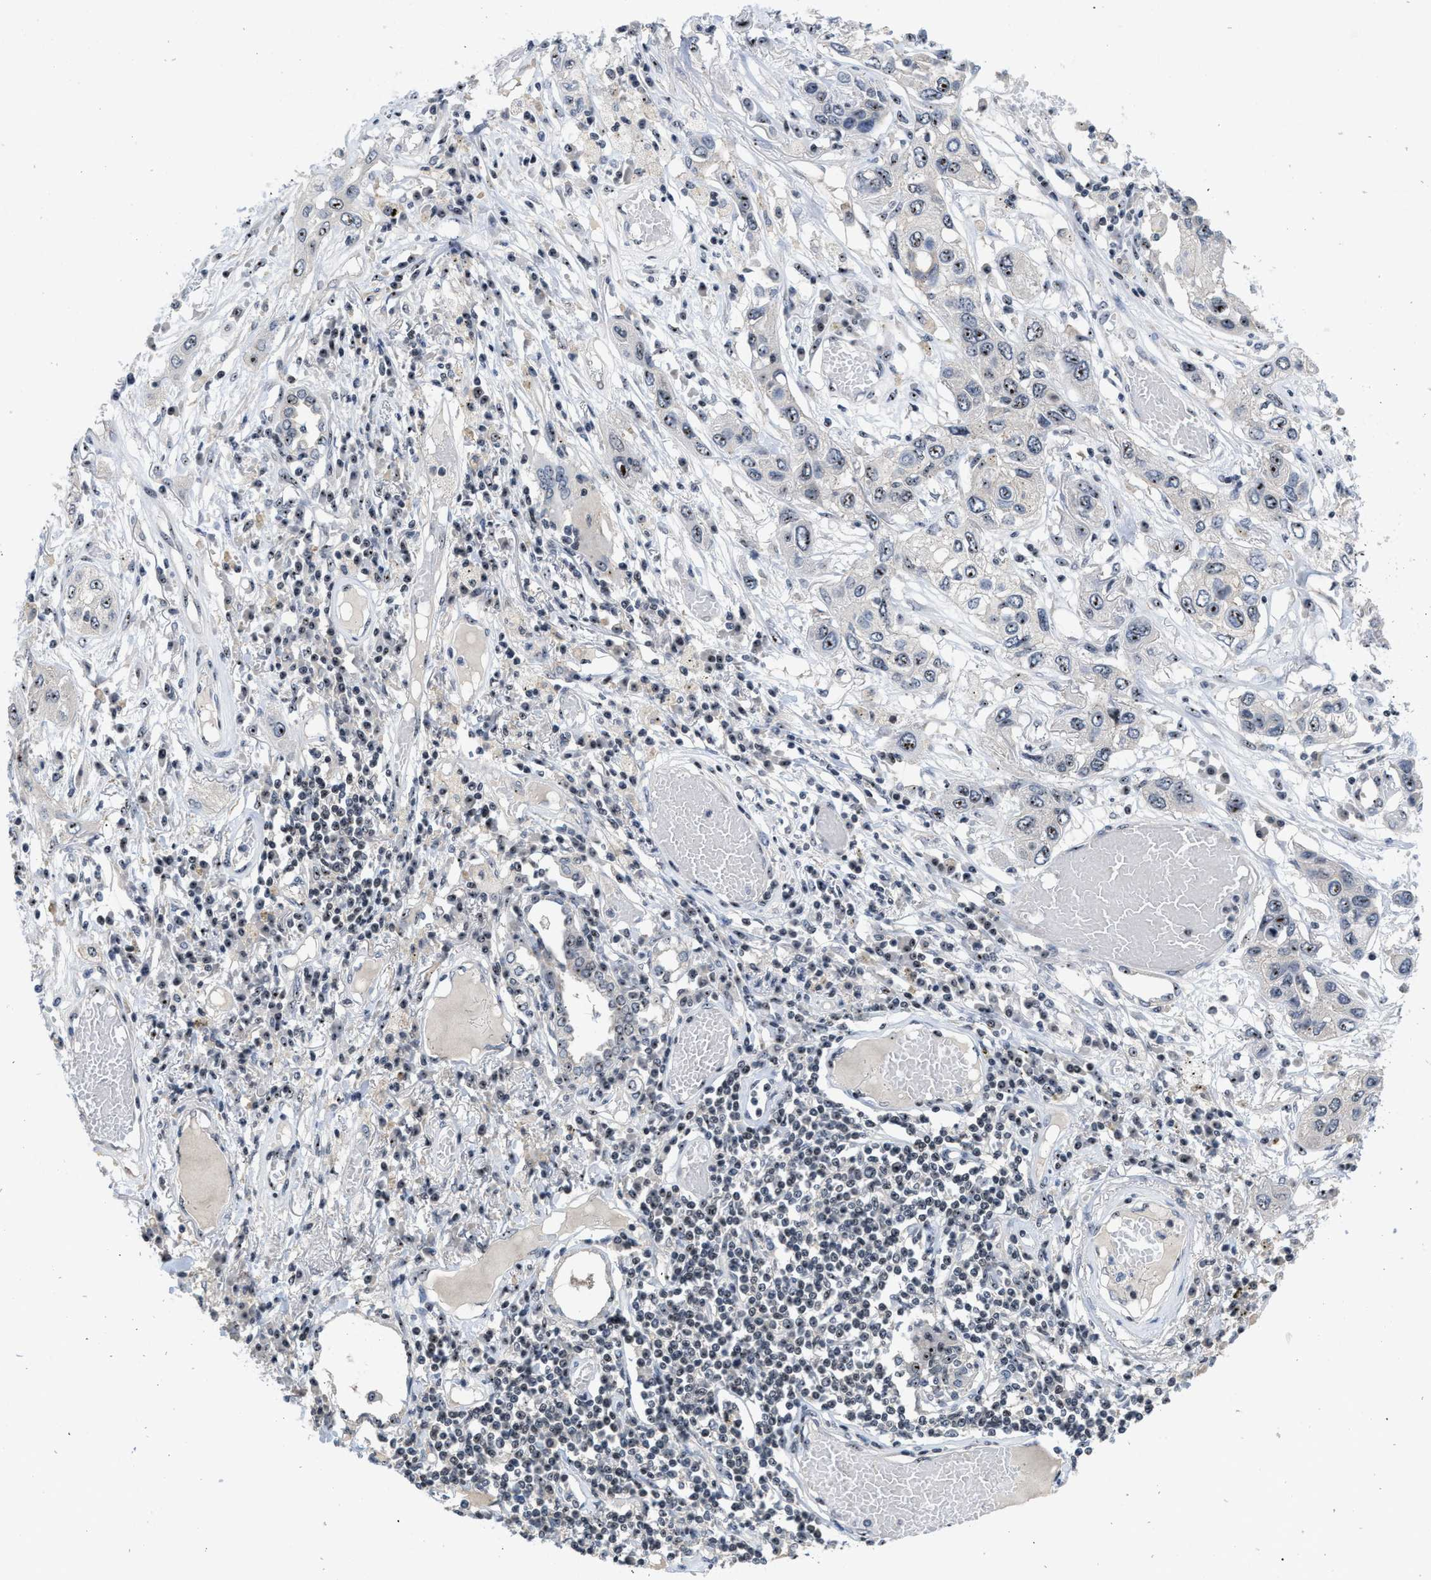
{"staining": {"intensity": "moderate", "quantity": "25%-75%", "location": "nuclear"}, "tissue": "lung cancer", "cell_type": "Tumor cells", "image_type": "cancer", "snomed": [{"axis": "morphology", "description": "Squamous cell carcinoma, NOS"}, {"axis": "topography", "description": "Lung"}], "caption": "Immunohistochemical staining of lung cancer exhibits medium levels of moderate nuclear protein positivity in approximately 25%-75% of tumor cells.", "gene": "NOP58", "patient": {"sex": "male", "age": 71}}